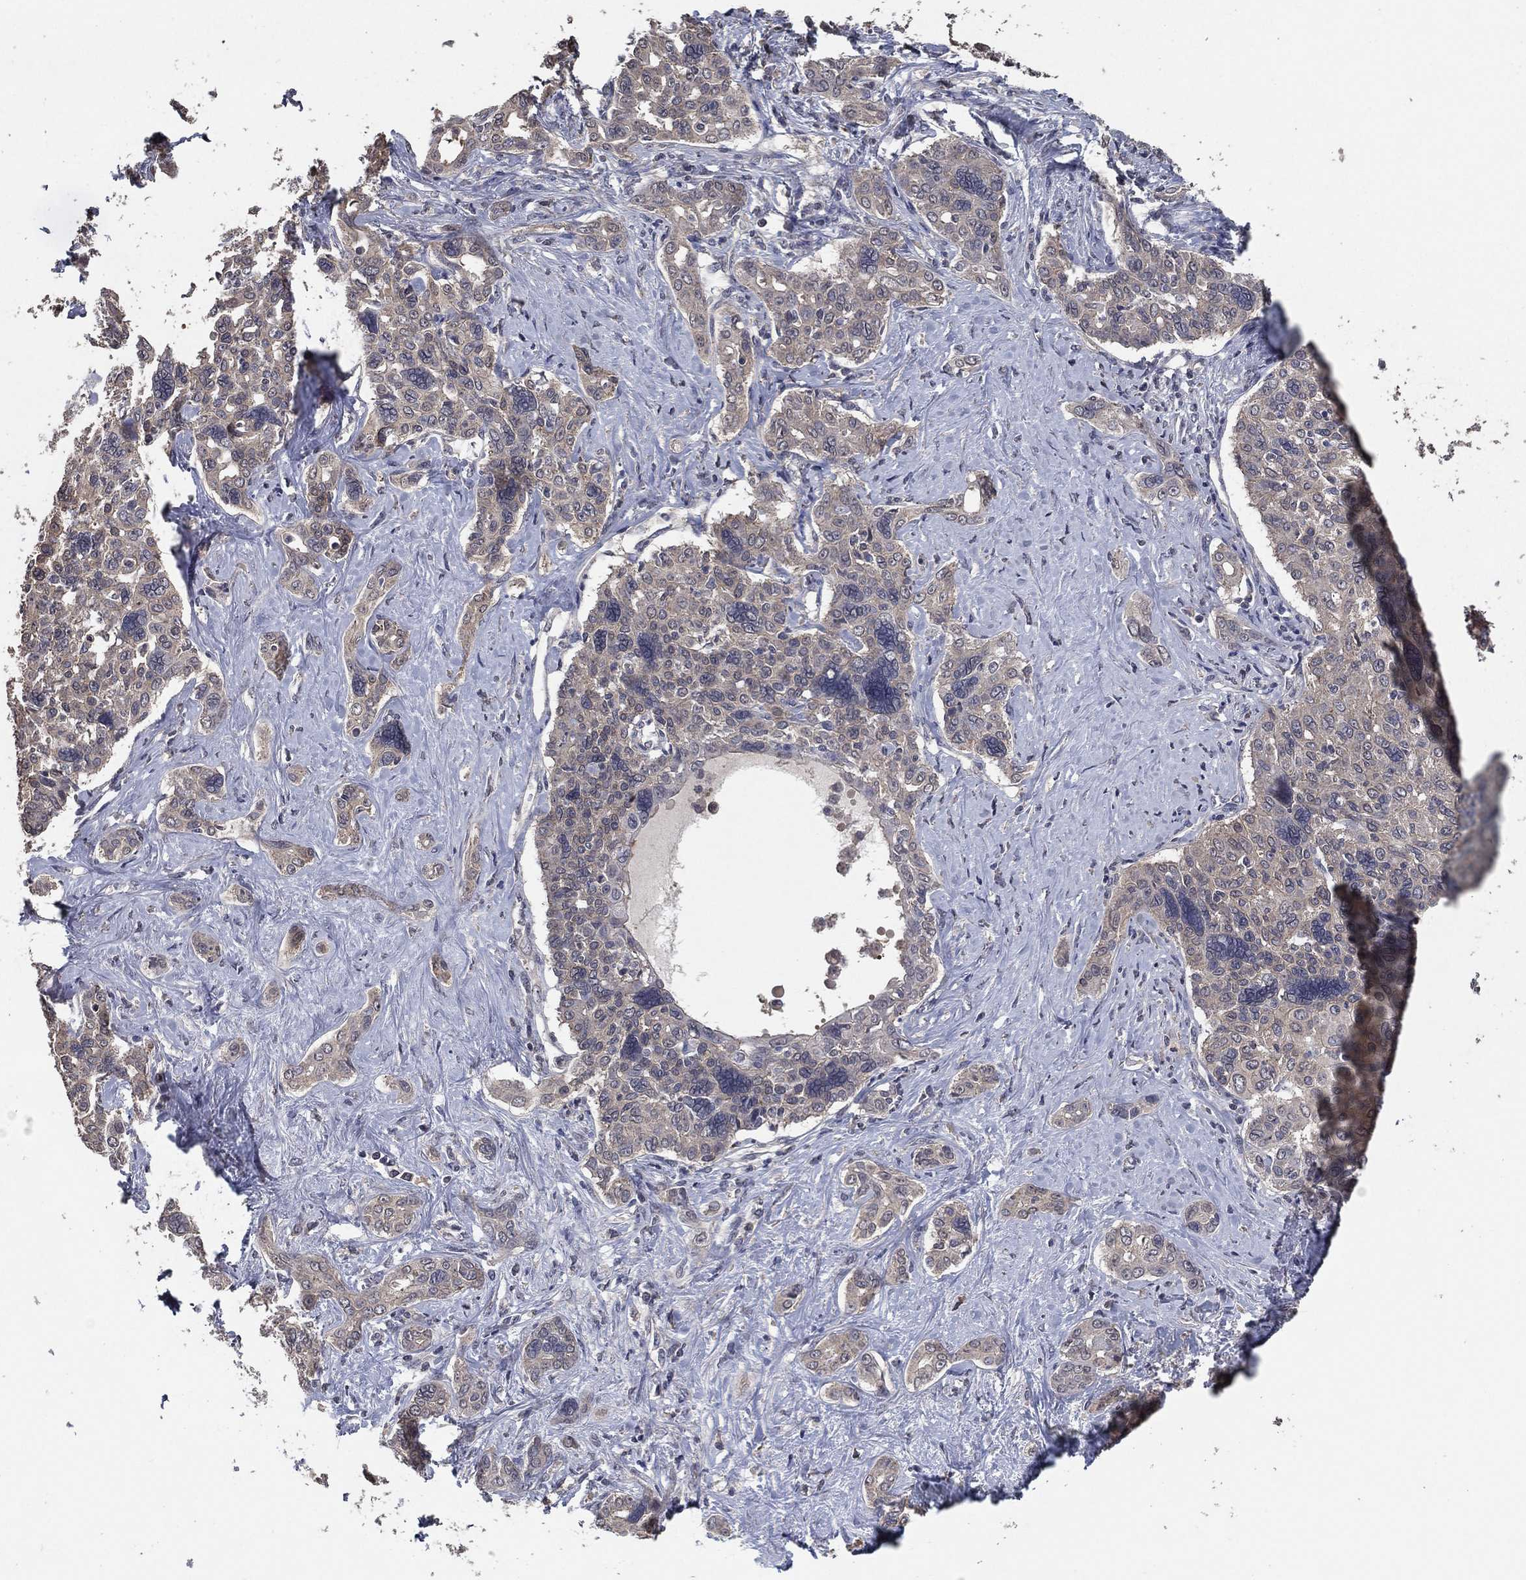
{"staining": {"intensity": "weak", "quantity": "<25%", "location": "cytoplasmic/membranous"}, "tissue": "liver cancer", "cell_type": "Tumor cells", "image_type": "cancer", "snomed": [{"axis": "morphology", "description": "Cholangiocarcinoma"}, {"axis": "topography", "description": "Liver"}], "caption": "Liver cancer was stained to show a protein in brown. There is no significant staining in tumor cells.", "gene": "PCNT", "patient": {"sex": "female", "age": 47}}